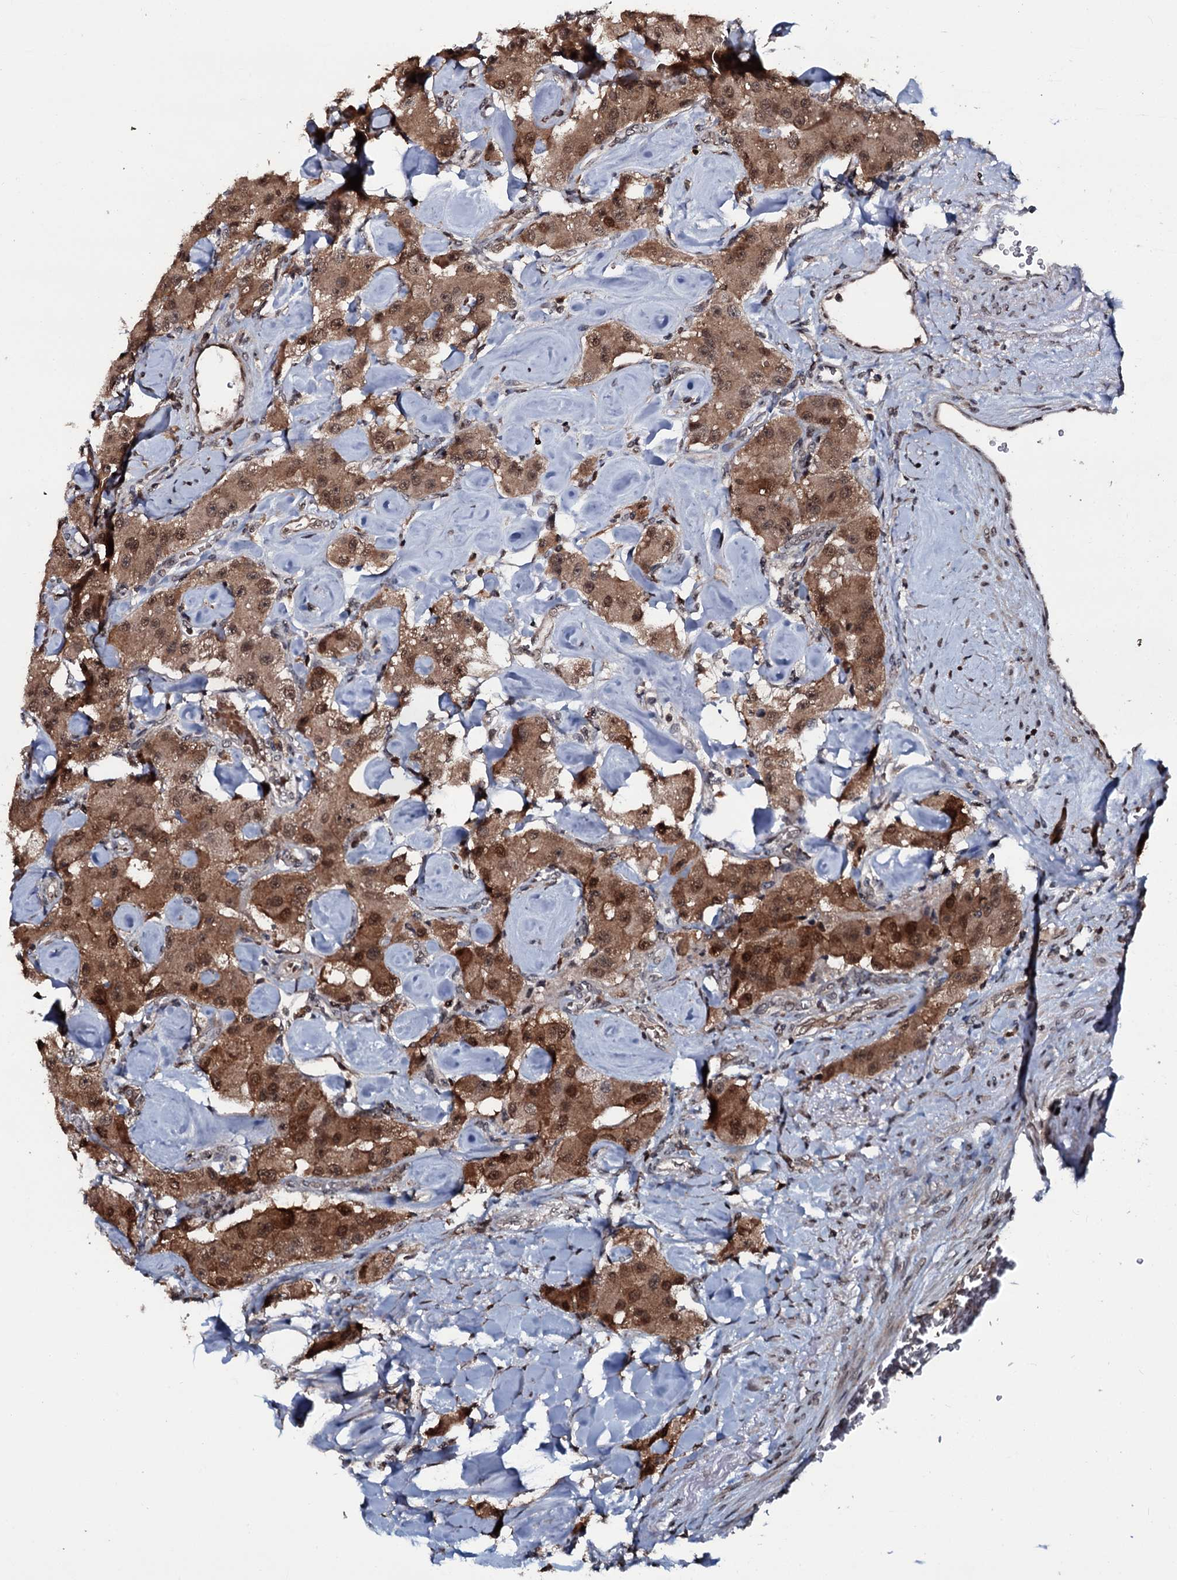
{"staining": {"intensity": "moderate", "quantity": ">75%", "location": "cytoplasmic/membranous,nuclear"}, "tissue": "carcinoid", "cell_type": "Tumor cells", "image_type": "cancer", "snomed": [{"axis": "morphology", "description": "Carcinoid, malignant, NOS"}, {"axis": "topography", "description": "Pancreas"}], "caption": "The photomicrograph demonstrates immunohistochemical staining of carcinoid (malignant). There is moderate cytoplasmic/membranous and nuclear staining is appreciated in approximately >75% of tumor cells.", "gene": "HDDC3", "patient": {"sex": "male", "age": 41}}